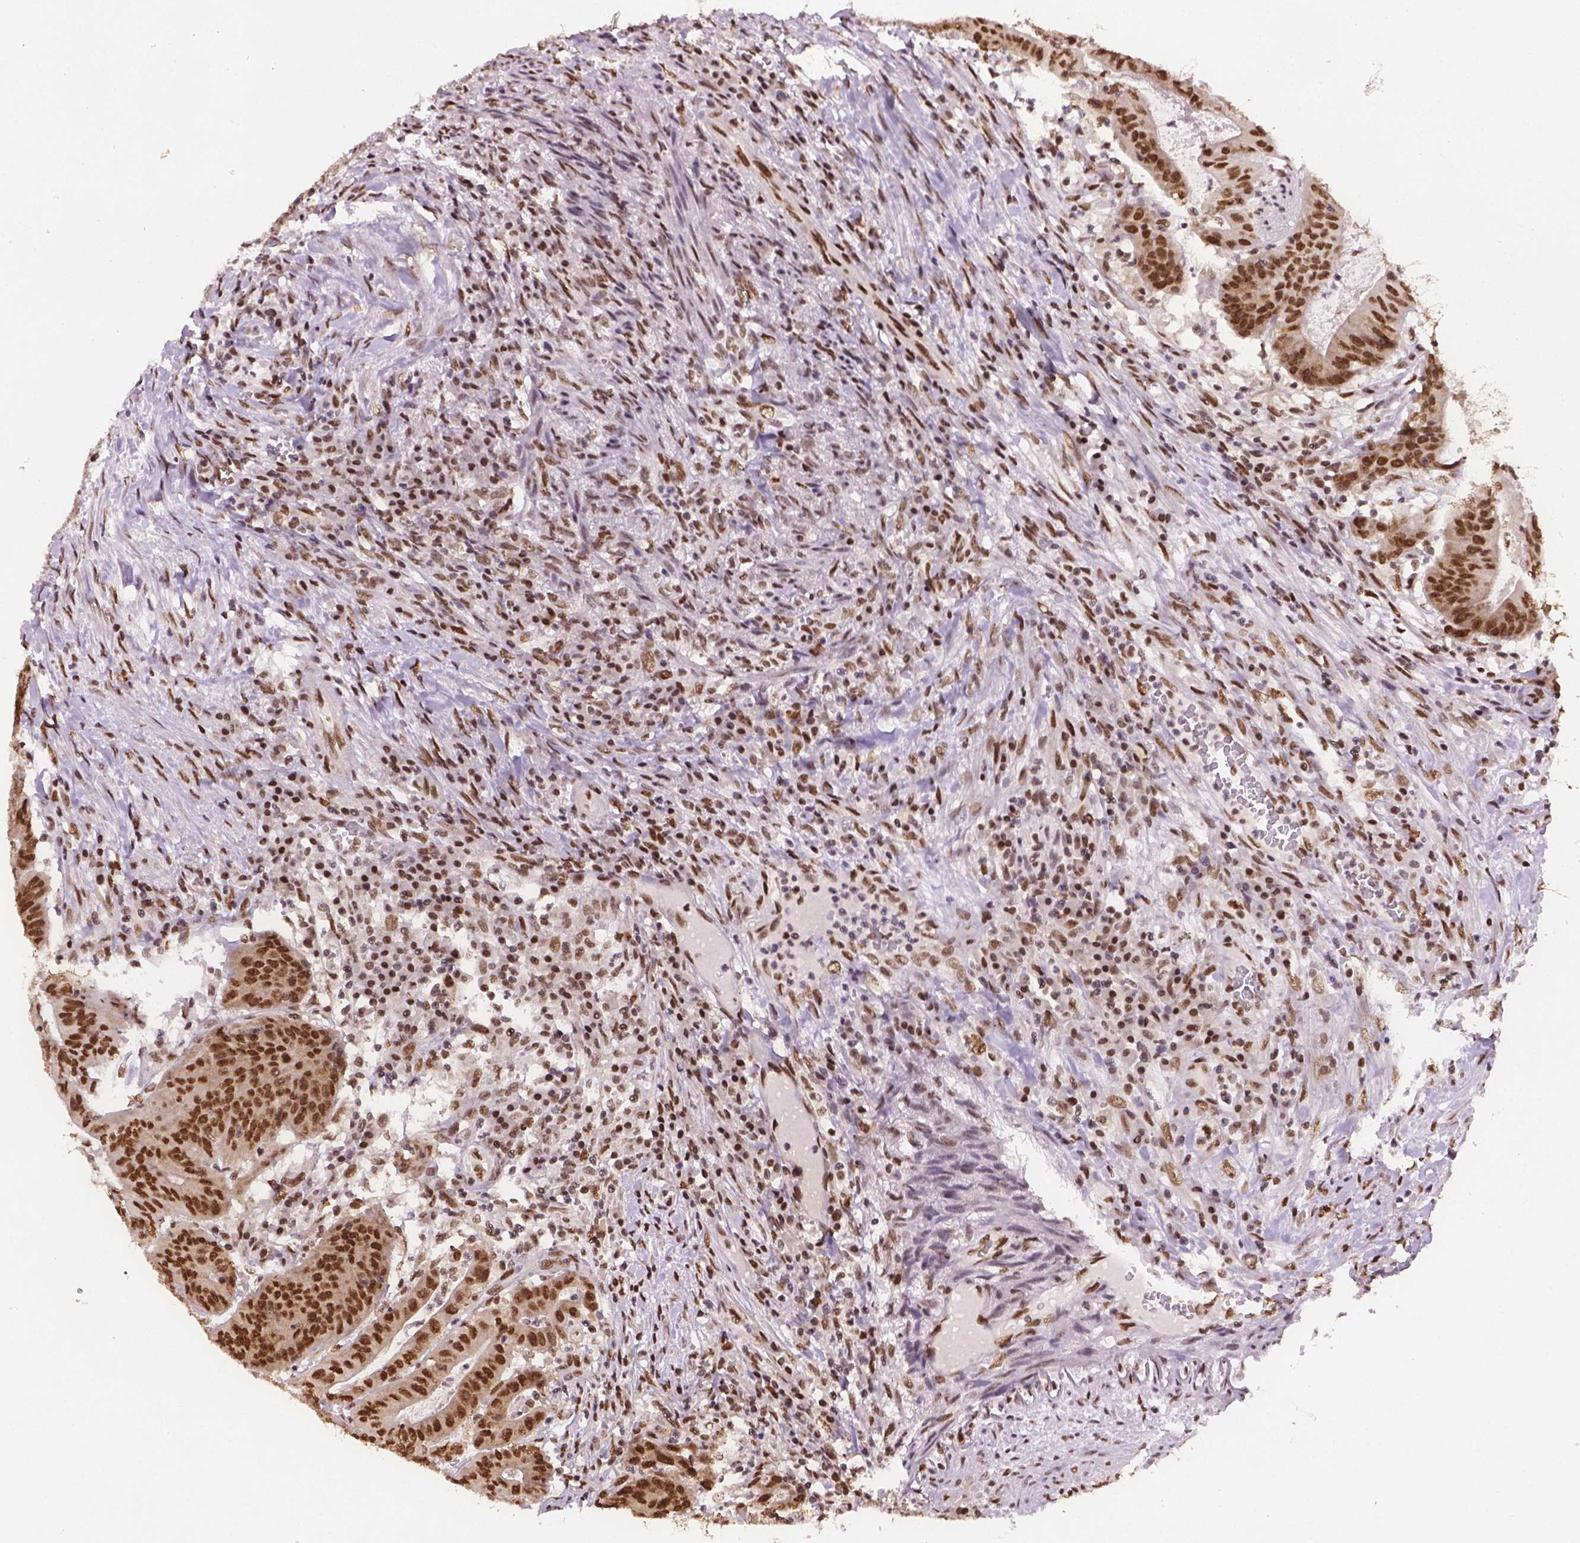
{"staining": {"intensity": "moderate", "quantity": ">75%", "location": "nuclear"}, "tissue": "colorectal cancer", "cell_type": "Tumor cells", "image_type": "cancer", "snomed": [{"axis": "morphology", "description": "Adenocarcinoma, NOS"}, {"axis": "topography", "description": "Colon"}], "caption": "Protein expression analysis of colorectal cancer (adenocarcinoma) displays moderate nuclear expression in about >75% of tumor cells.", "gene": "FANCE", "patient": {"sex": "male", "age": 33}}